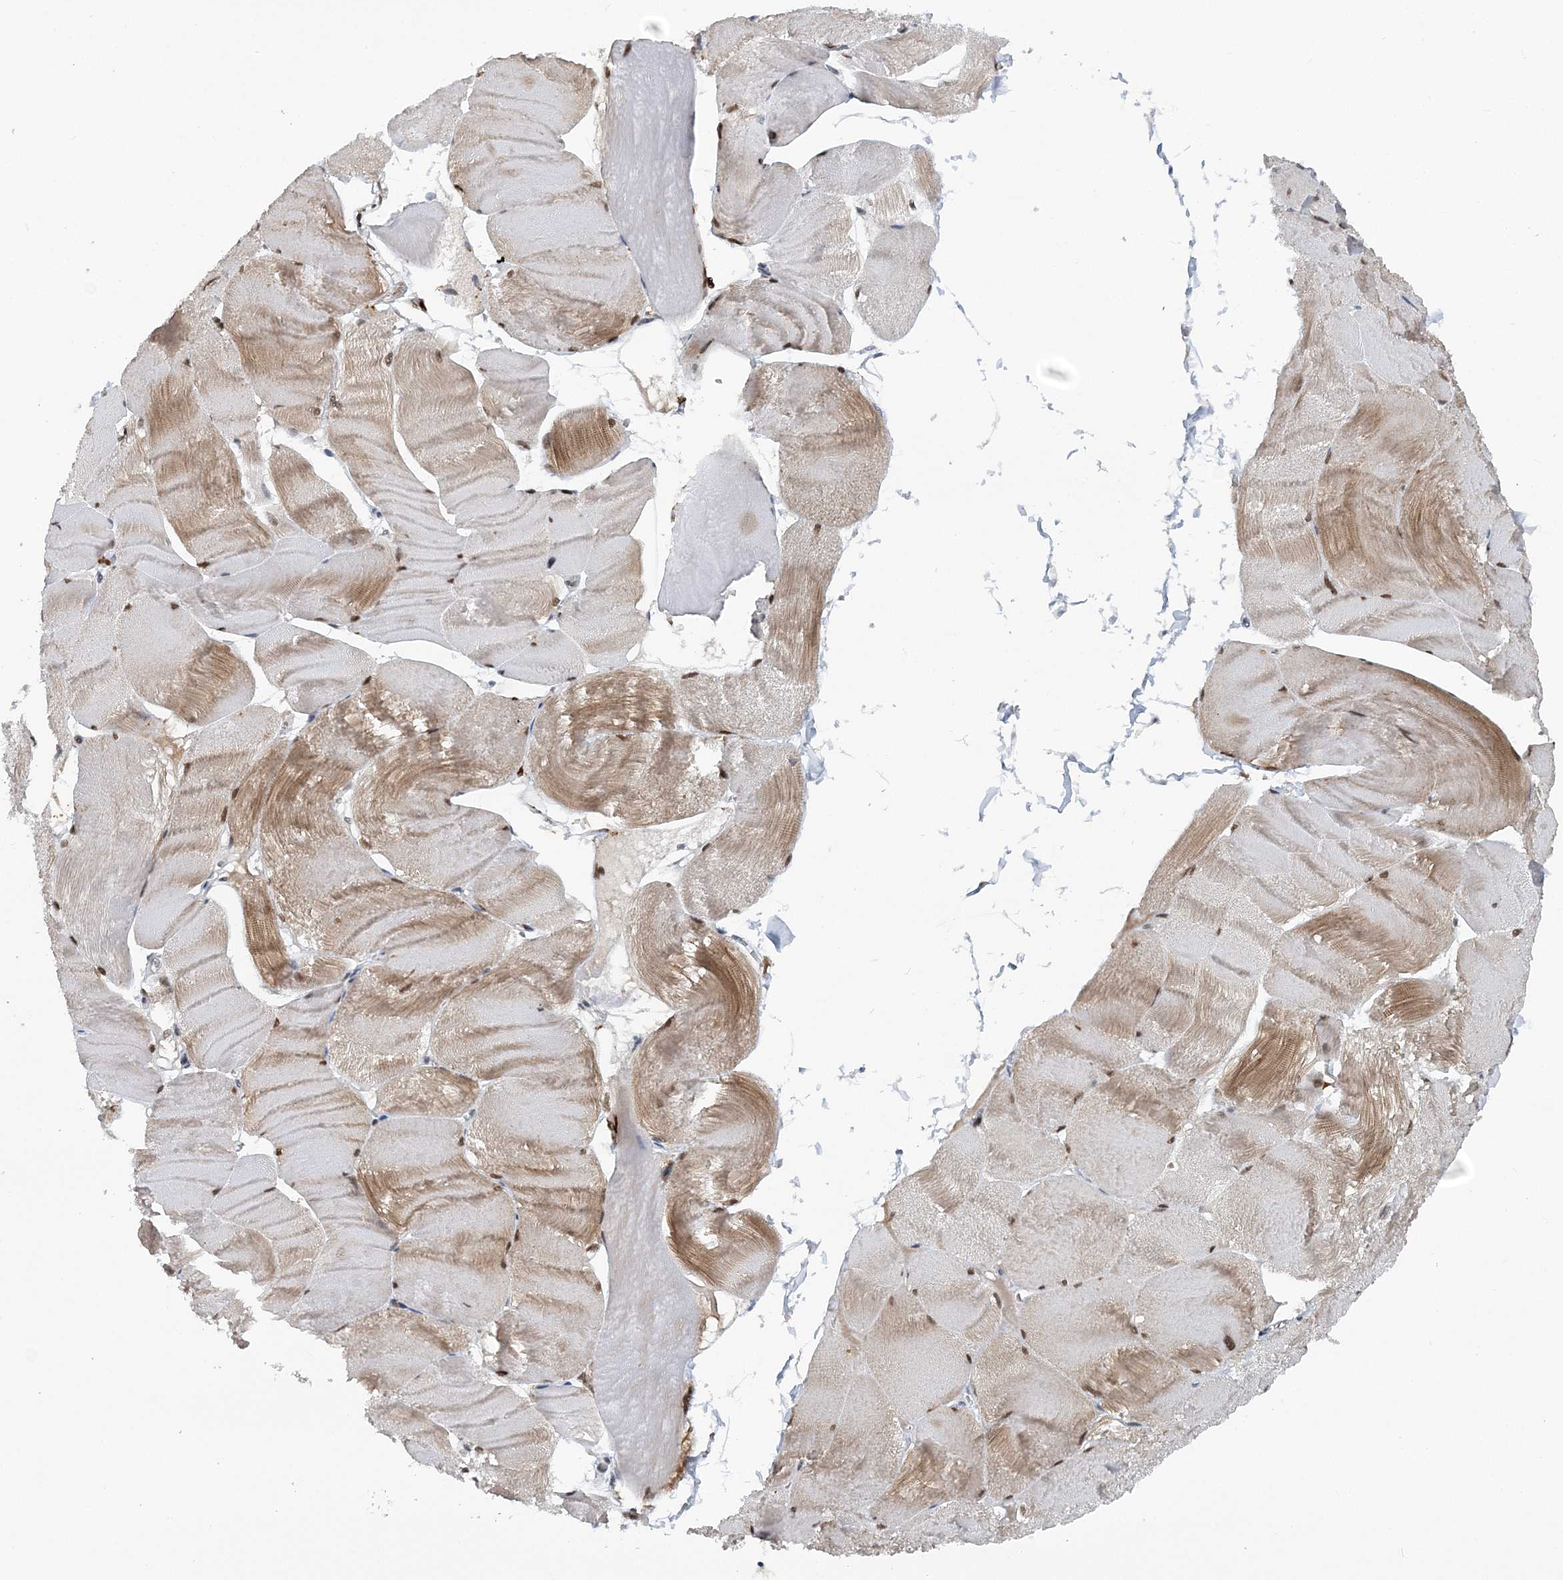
{"staining": {"intensity": "moderate", "quantity": ">75%", "location": "cytoplasmic/membranous,nuclear"}, "tissue": "skeletal muscle", "cell_type": "Myocytes", "image_type": "normal", "snomed": [{"axis": "morphology", "description": "Normal tissue, NOS"}, {"axis": "morphology", "description": "Basal cell carcinoma"}, {"axis": "topography", "description": "Skeletal muscle"}], "caption": "Immunohistochemical staining of benign skeletal muscle reveals >75% levels of moderate cytoplasmic/membranous,nuclear protein expression in about >75% of myocytes.", "gene": "HYCC2", "patient": {"sex": "female", "age": 64}}